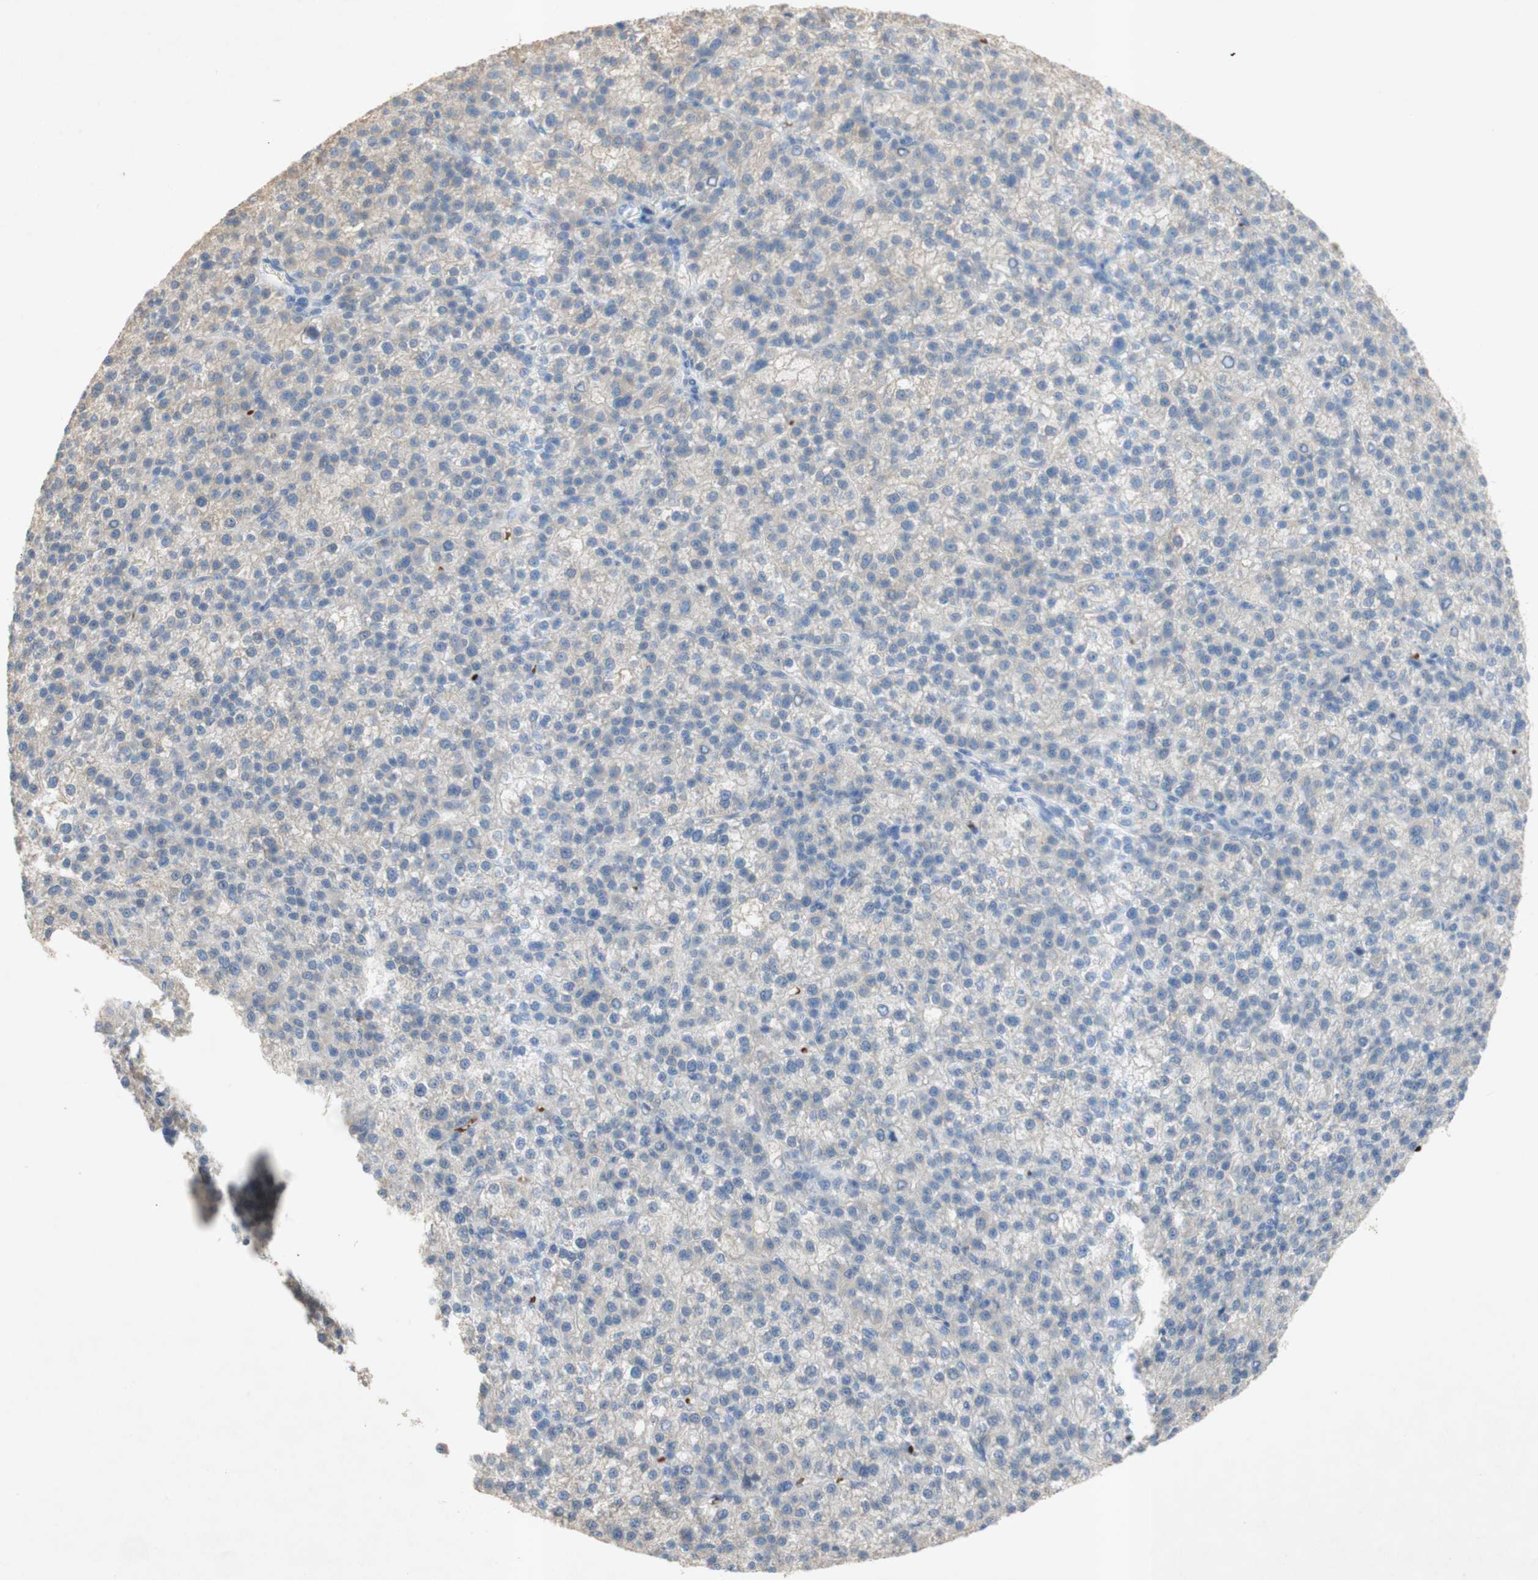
{"staining": {"intensity": "negative", "quantity": "none", "location": "none"}, "tissue": "liver cancer", "cell_type": "Tumor cells", "image_type": "cancer", "snomed": [{"axis": "morphology", "description": "Carcinoma, Hepatocellular, NOS"}, {"axis": "topography", "description": "Liver"}], "caption": "Tumor cells are negative for protein expression in human liver cancer (hepatocellular carcinoma). Brightfield microscopy of IHC stained with DAB (3,3'-diaminobenzidine) (brown) and hematoxylin (blue), captured at high magnification.", "gene": "EPO", "patient": {"sex": "female", "age": 58}}